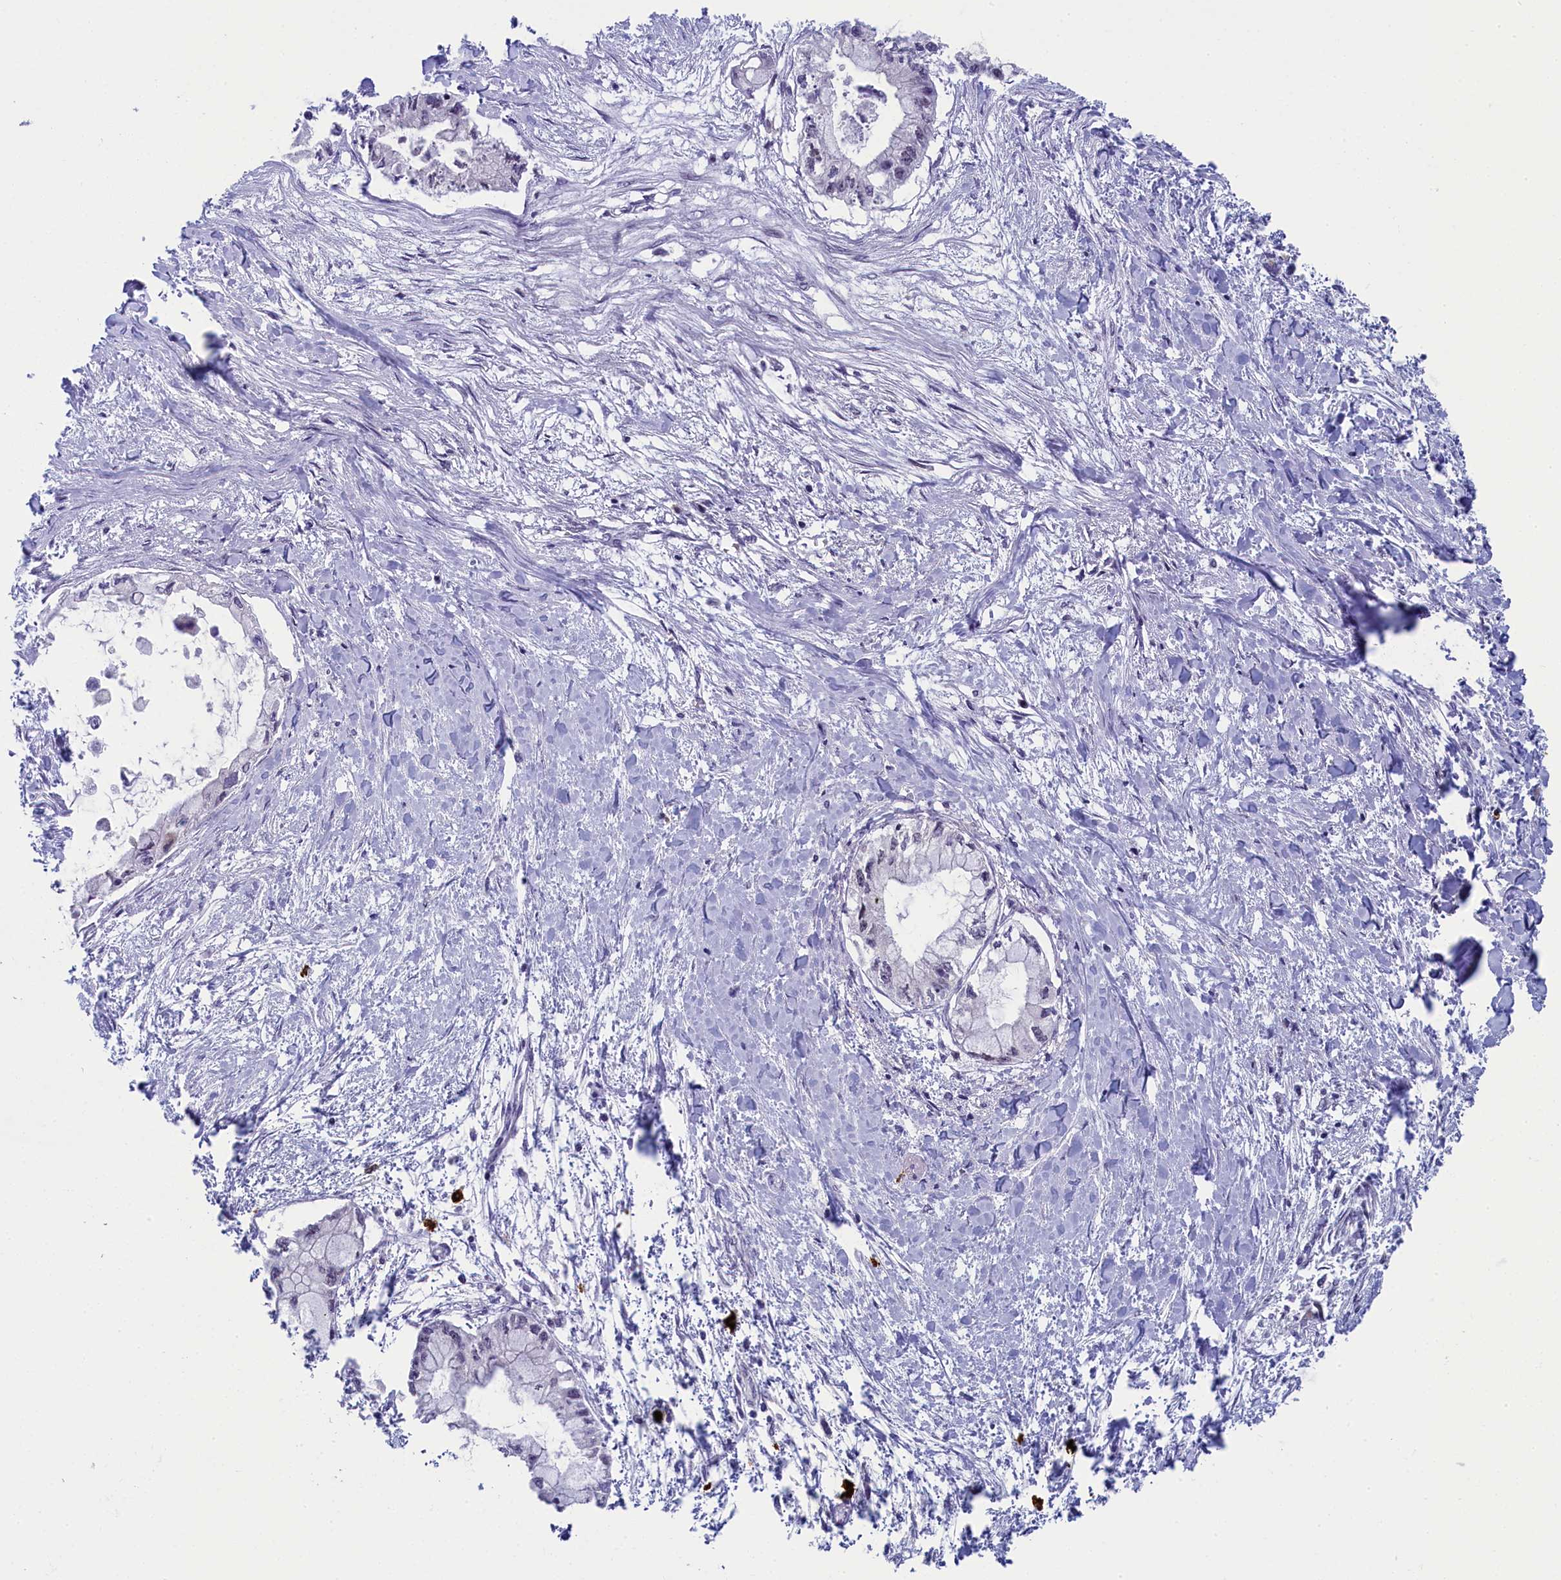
{"staining": {"intensity": "negative", "quantity": "none", "location": "none"}, "tissue": "pancreatic cancer", "cell_type": "Tumor cells", "image_type": "cancer", "snomed": [{"axis": "morphology", "description": "Adenocarcinoma, NOS"}, {"axis": "topography", "description": "Pancreas"}], "caption": "Pancreatic adenocarcinoma was stained to show a protein in brown. There is no significant positivity in tumor cells.", "gene": "CCL23", "patient": {"sex": "male", "age": 48}}